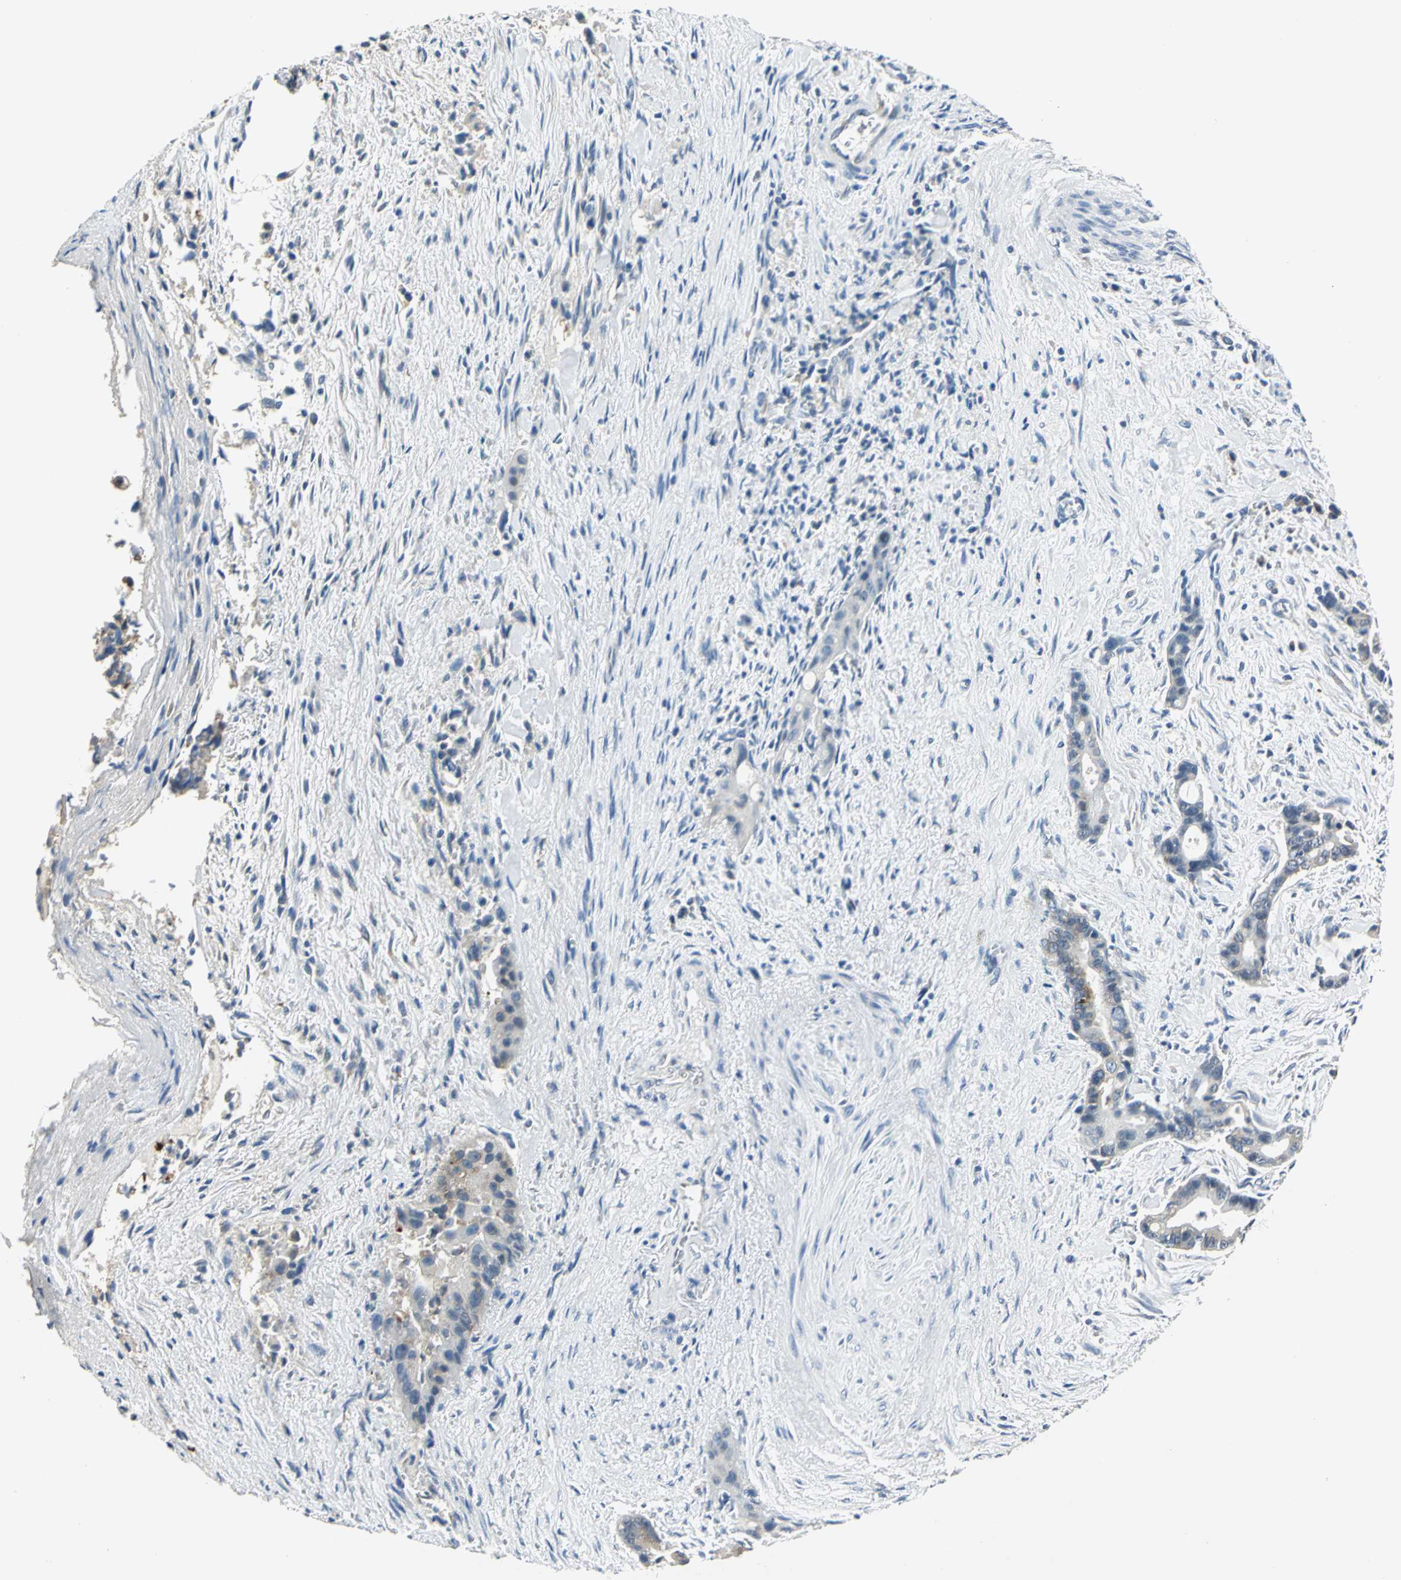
{"staining": {"intensity": "weak", "quantity": "25%-75%", "location": "cytoplasmic/membranous"}, "tissue": "liver cancer", "cell_type": "Tumor cells", "image_type": "cancer", "snomed": [{"axis": "morphology", "description": "Cholangiocarcinoma"}, {"axis": "topography", "description": "Liver"}], "caption": "Human liver cancer (cholangiocarcinoma) stained with a protein marker displays weak staining in tumor cells.", "gene": "TRIM25", "patient": {"sex": "female", "age": 55}}